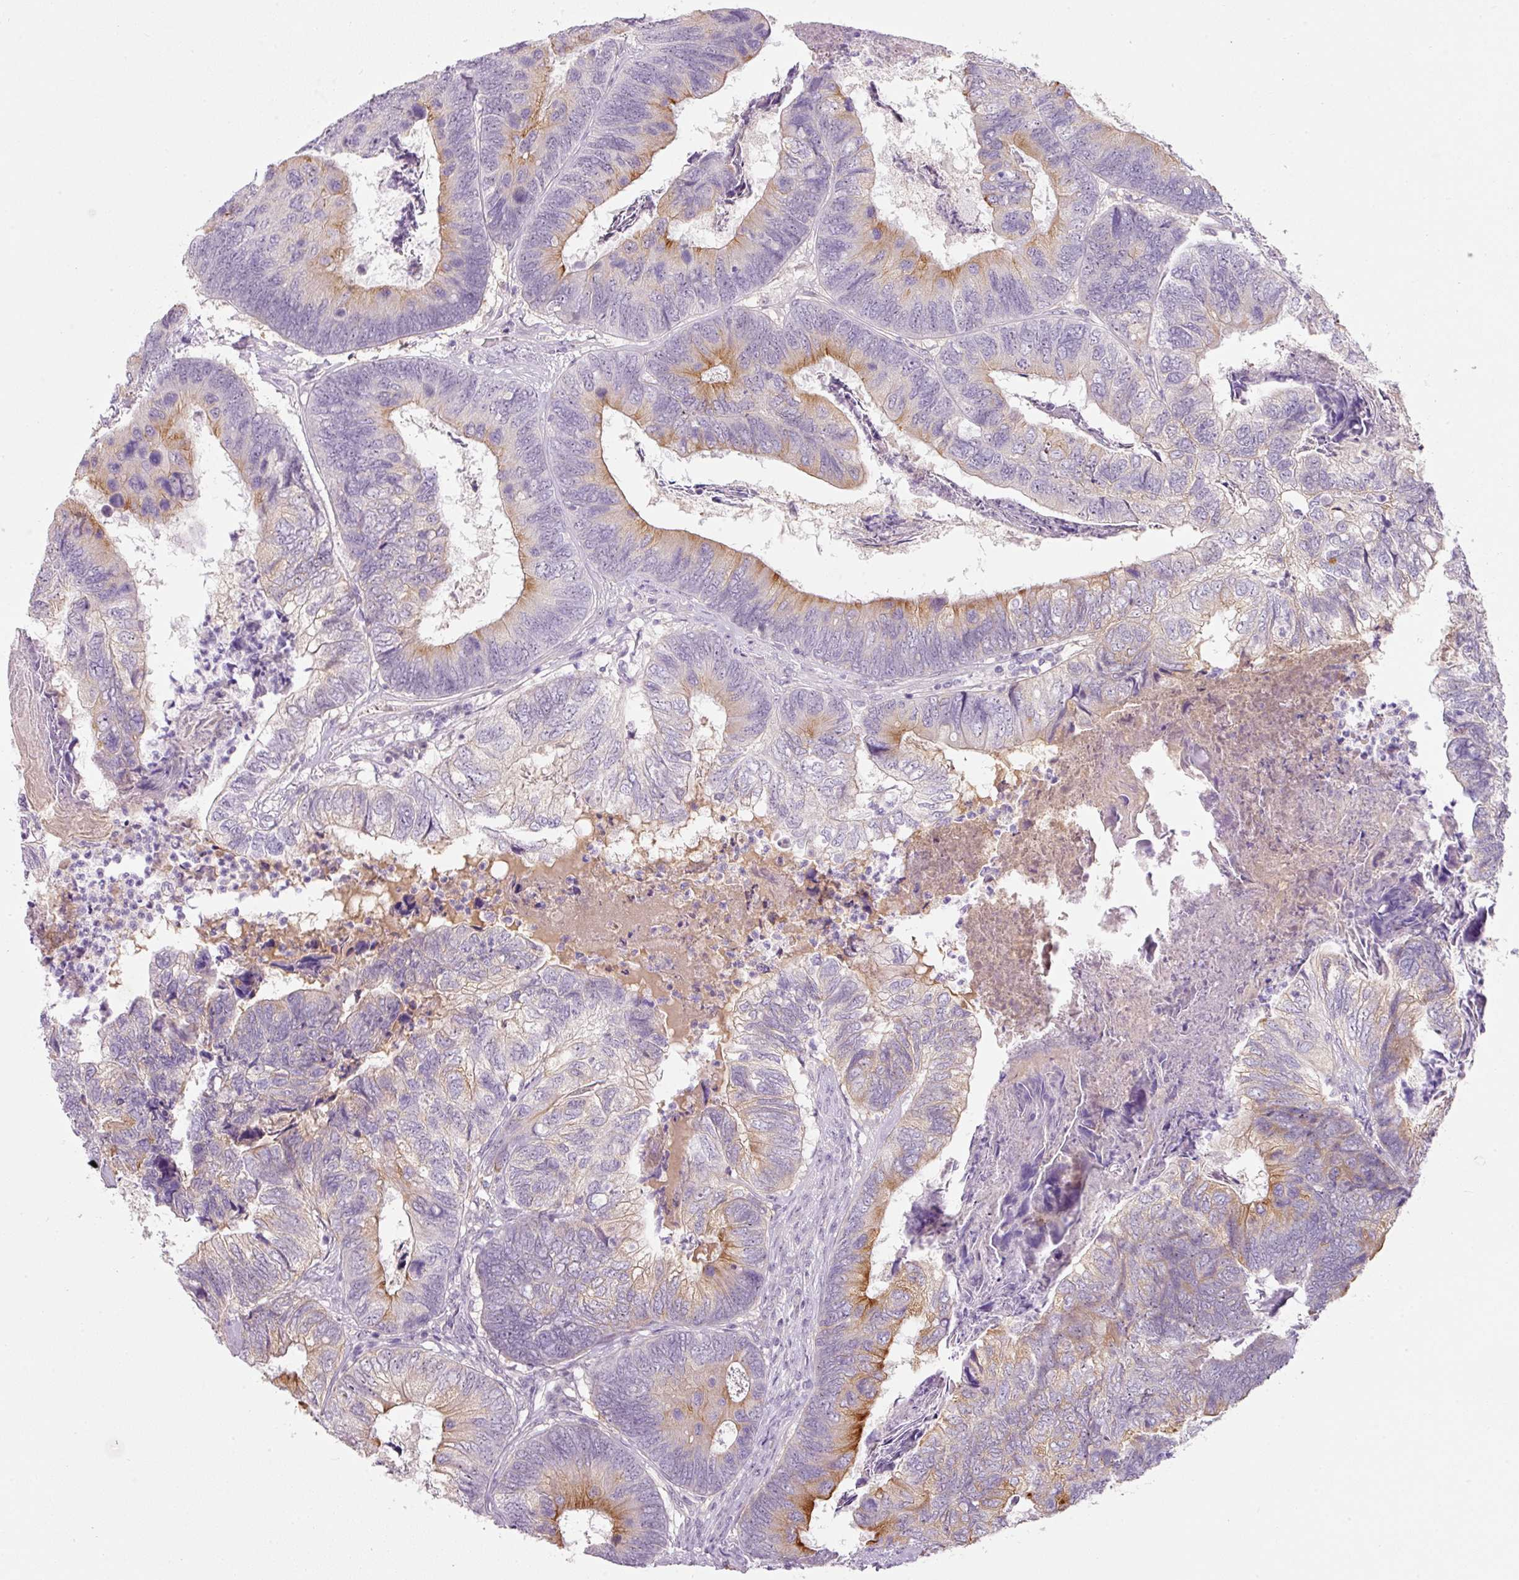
{"staining": {"intensity": "moderate", "quantity": "25%-75%", "location": "cytoplasmic/membranous"}, "tissue": "colorectal cancer", "cell_type": "Tumor cells", "image_type": "cancer", "snomed": [{"axis": "morphology", "description": "Adenocarcinoma, NOS"}, {"axis": "topography", "description": "Colon"}], "caption": "An image of human colorectal cancer (adenocarcinoma) stained for a protein demonstrates moderate cytoplasmic/membranous brown staining in tumor cells. The staining is performed using DAB brown chromogen to label protein expression. The nuclei are counter-stained blue using hematoxylin.", "gene": "TMEM37", "patient": {"sex": "female", "age": 67}}